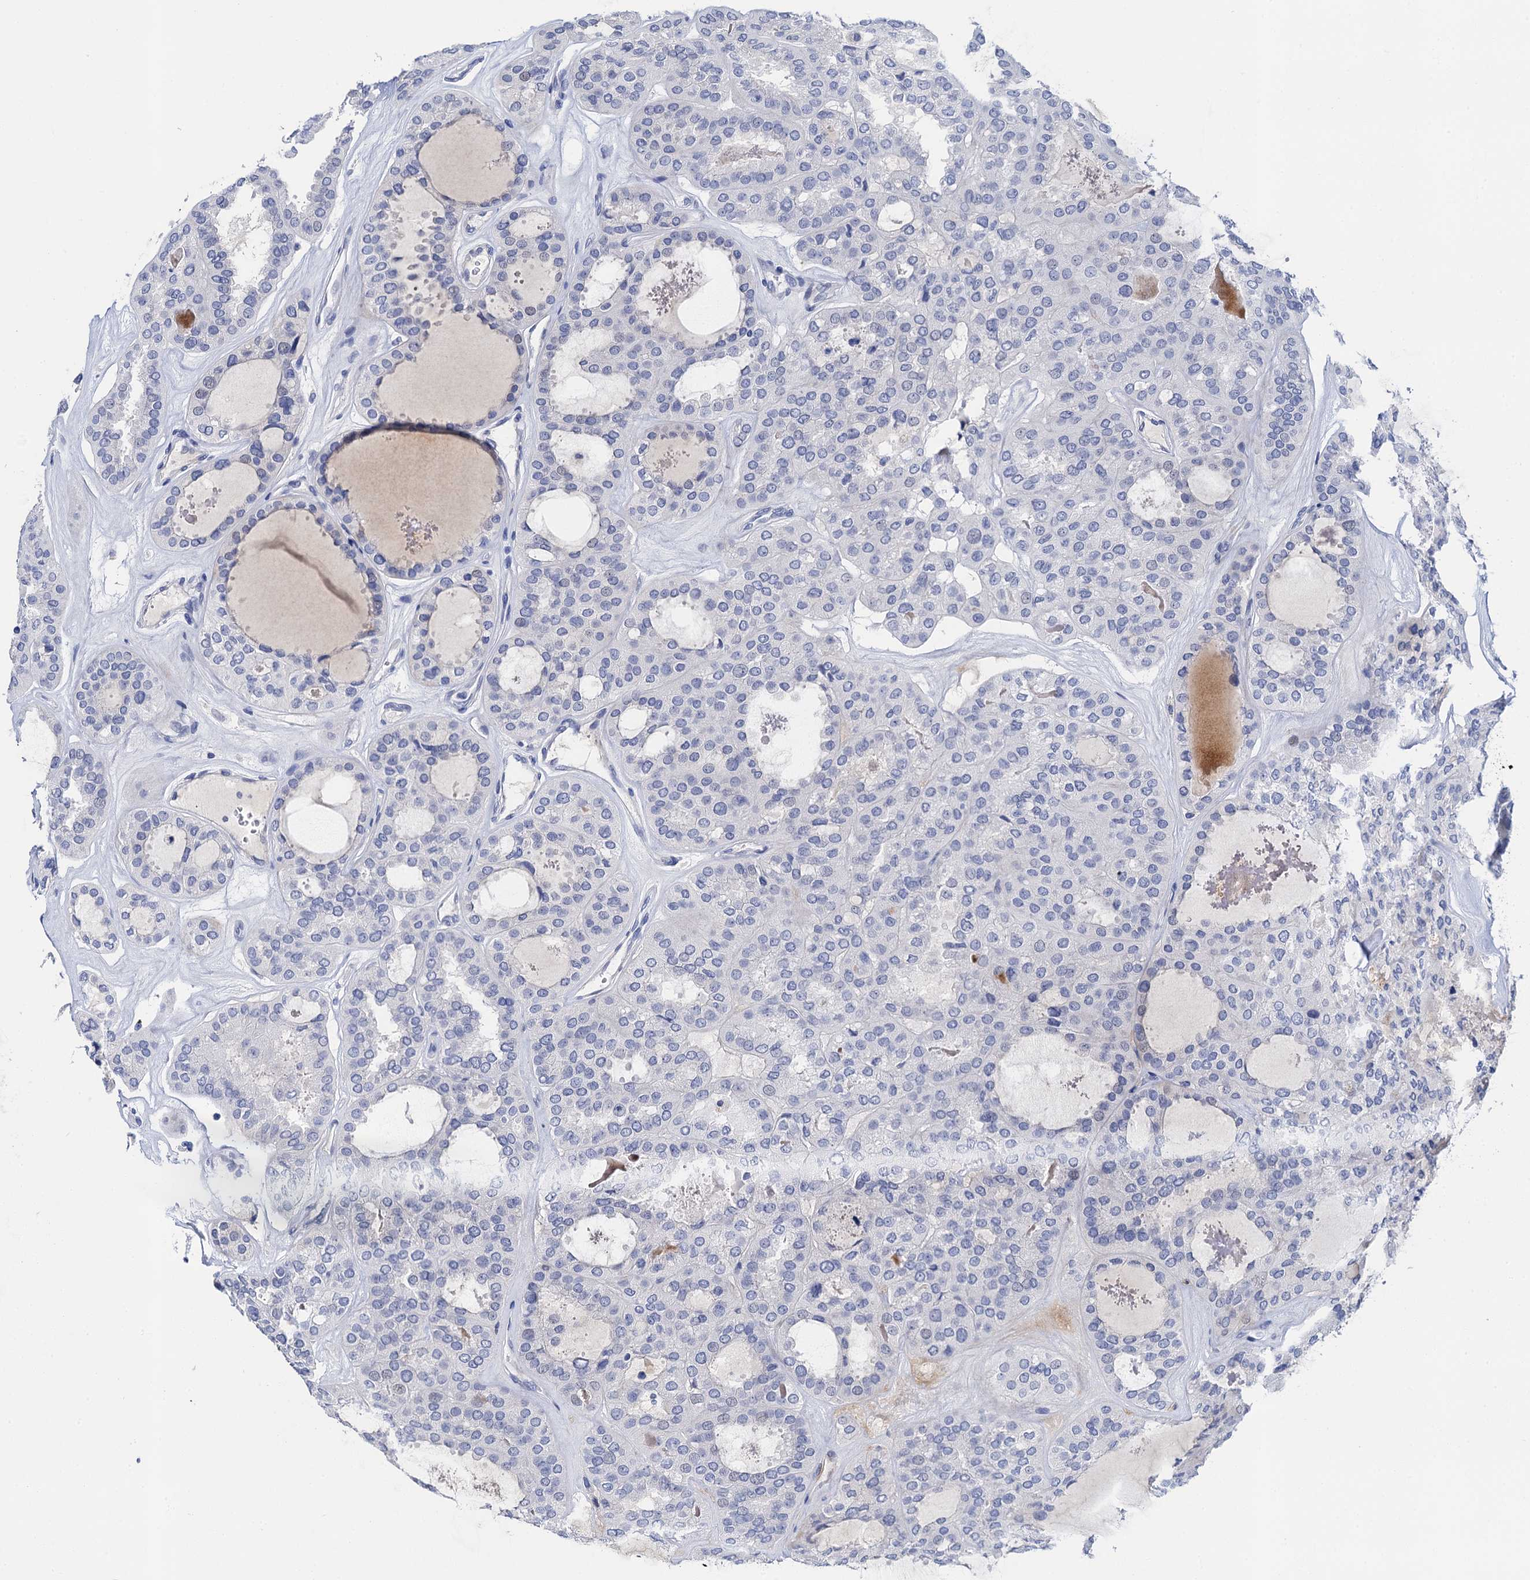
{"staining": {"intensity": "negative", "quantity": "none", "location": "none"}, "tissue": "thyroid cancer", "cell_type": "Tumor cells", "image_type": "cancer", "snomed": [{"axis": "morphology", "description": "Follicular adenoma carcinoma, NOS"}, {"axis": "topography", "description": "Thyroid gland"}], "caption": "Image shows no protein staining in tumor cells of thyroid follicular adenoma carcinoma tissue.", "gene": "LYPD3", "patient": {"sex": "male", "age": 75}}